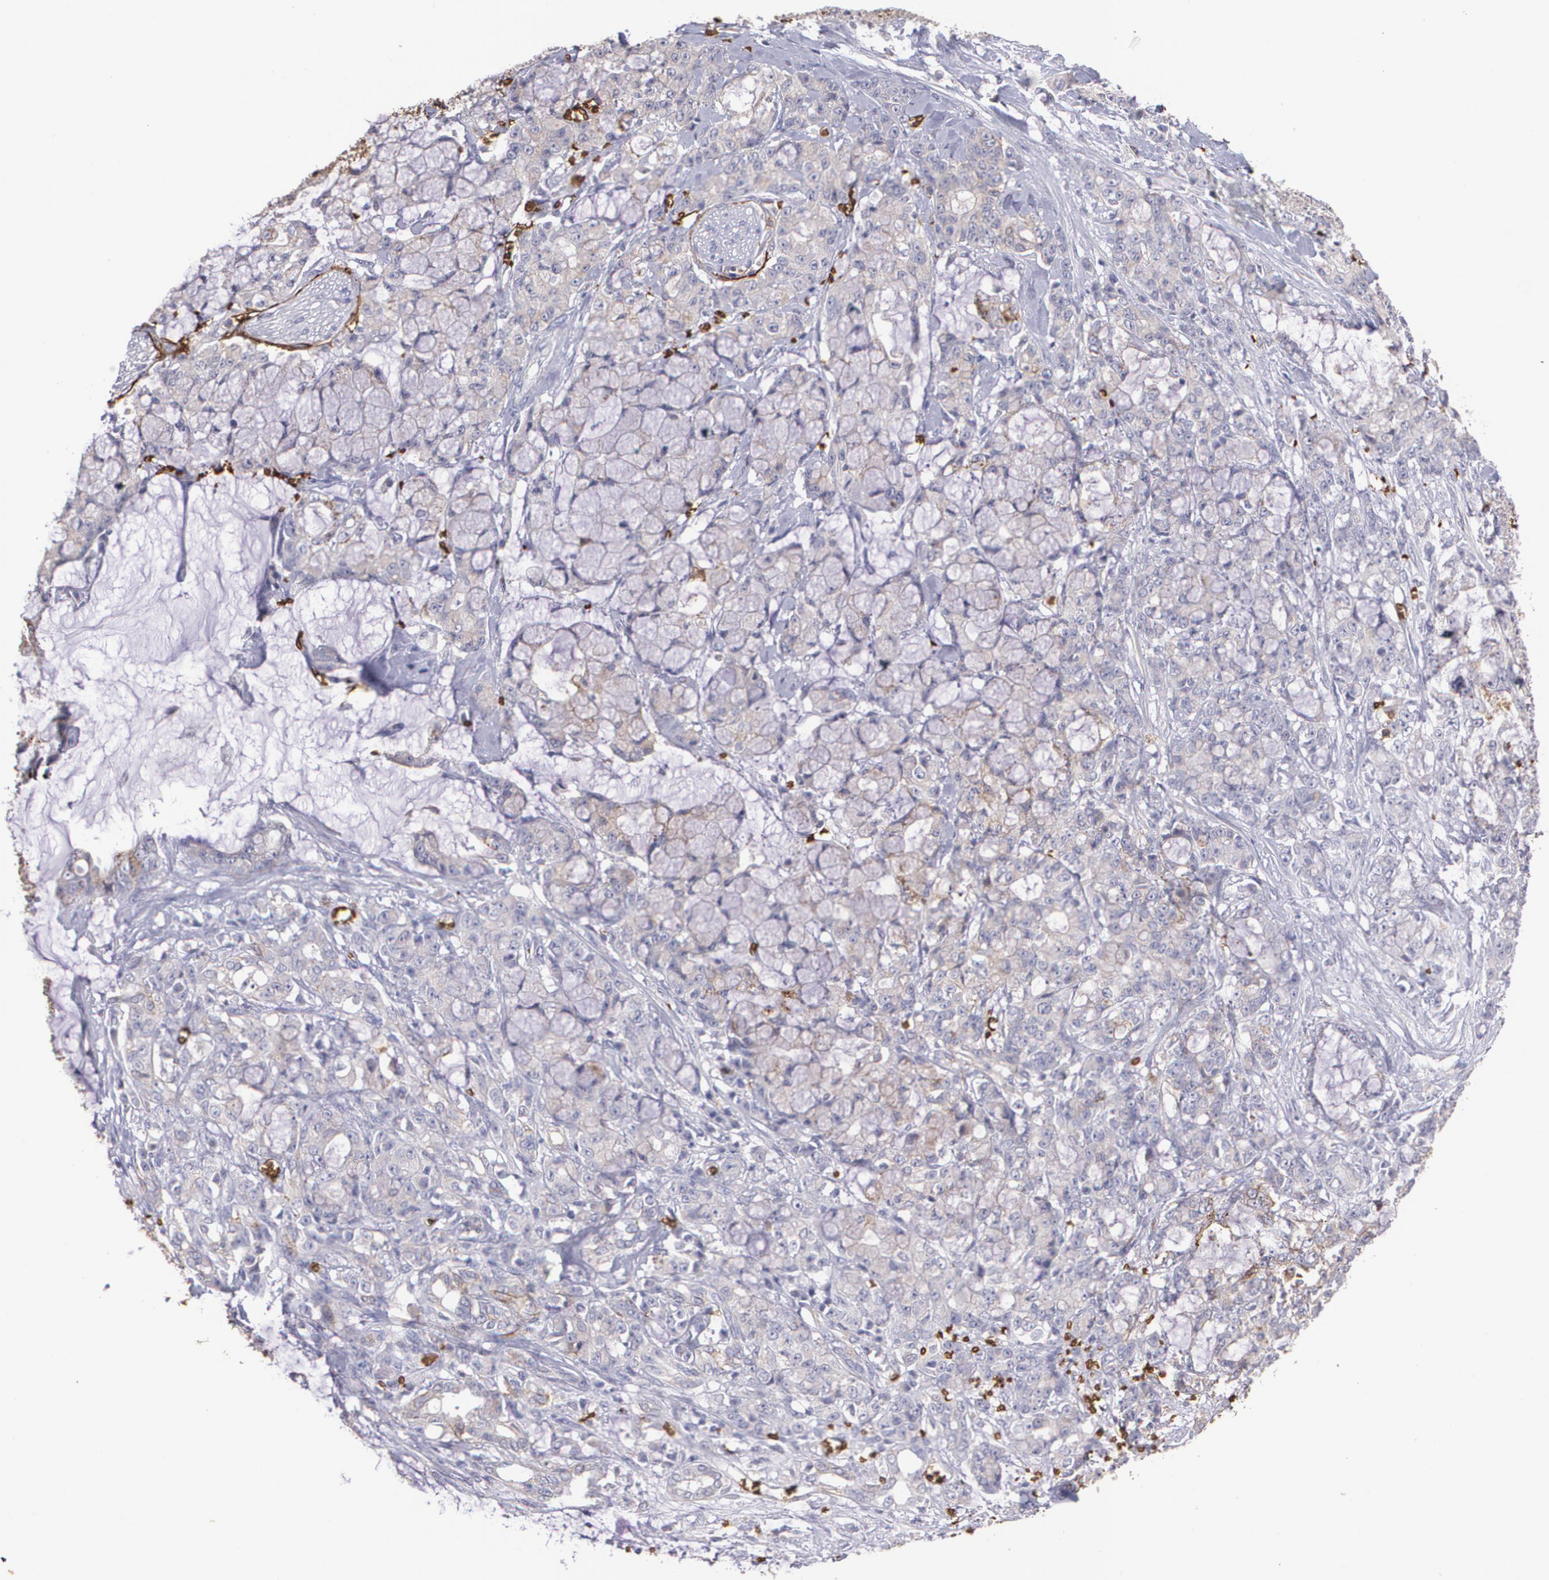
{"staining": {"intensity": "strong", "quantity": "25%-75%", "location": "cytoplasmic/membranous"}, "tissue": "pancreatic cancer", "cell_type": "Tumor cells", "image_type": "cancer", "snomed": [{"axis": "morphology", "description": "Adenocarcinoma, NOS"}, {"axis": "topography", "description": "Pancreas"}], "caption": "The histopathology image displays staining of pancreatic cancer, revealing strong cytoplasmic/membranous protein staining (brown color) within tumor cells. (brown staining indicates protein expression, while blue staining denotes nuclei).", "gene": "SLC2A1", "patient": {"sex": "female", "age": 73}}